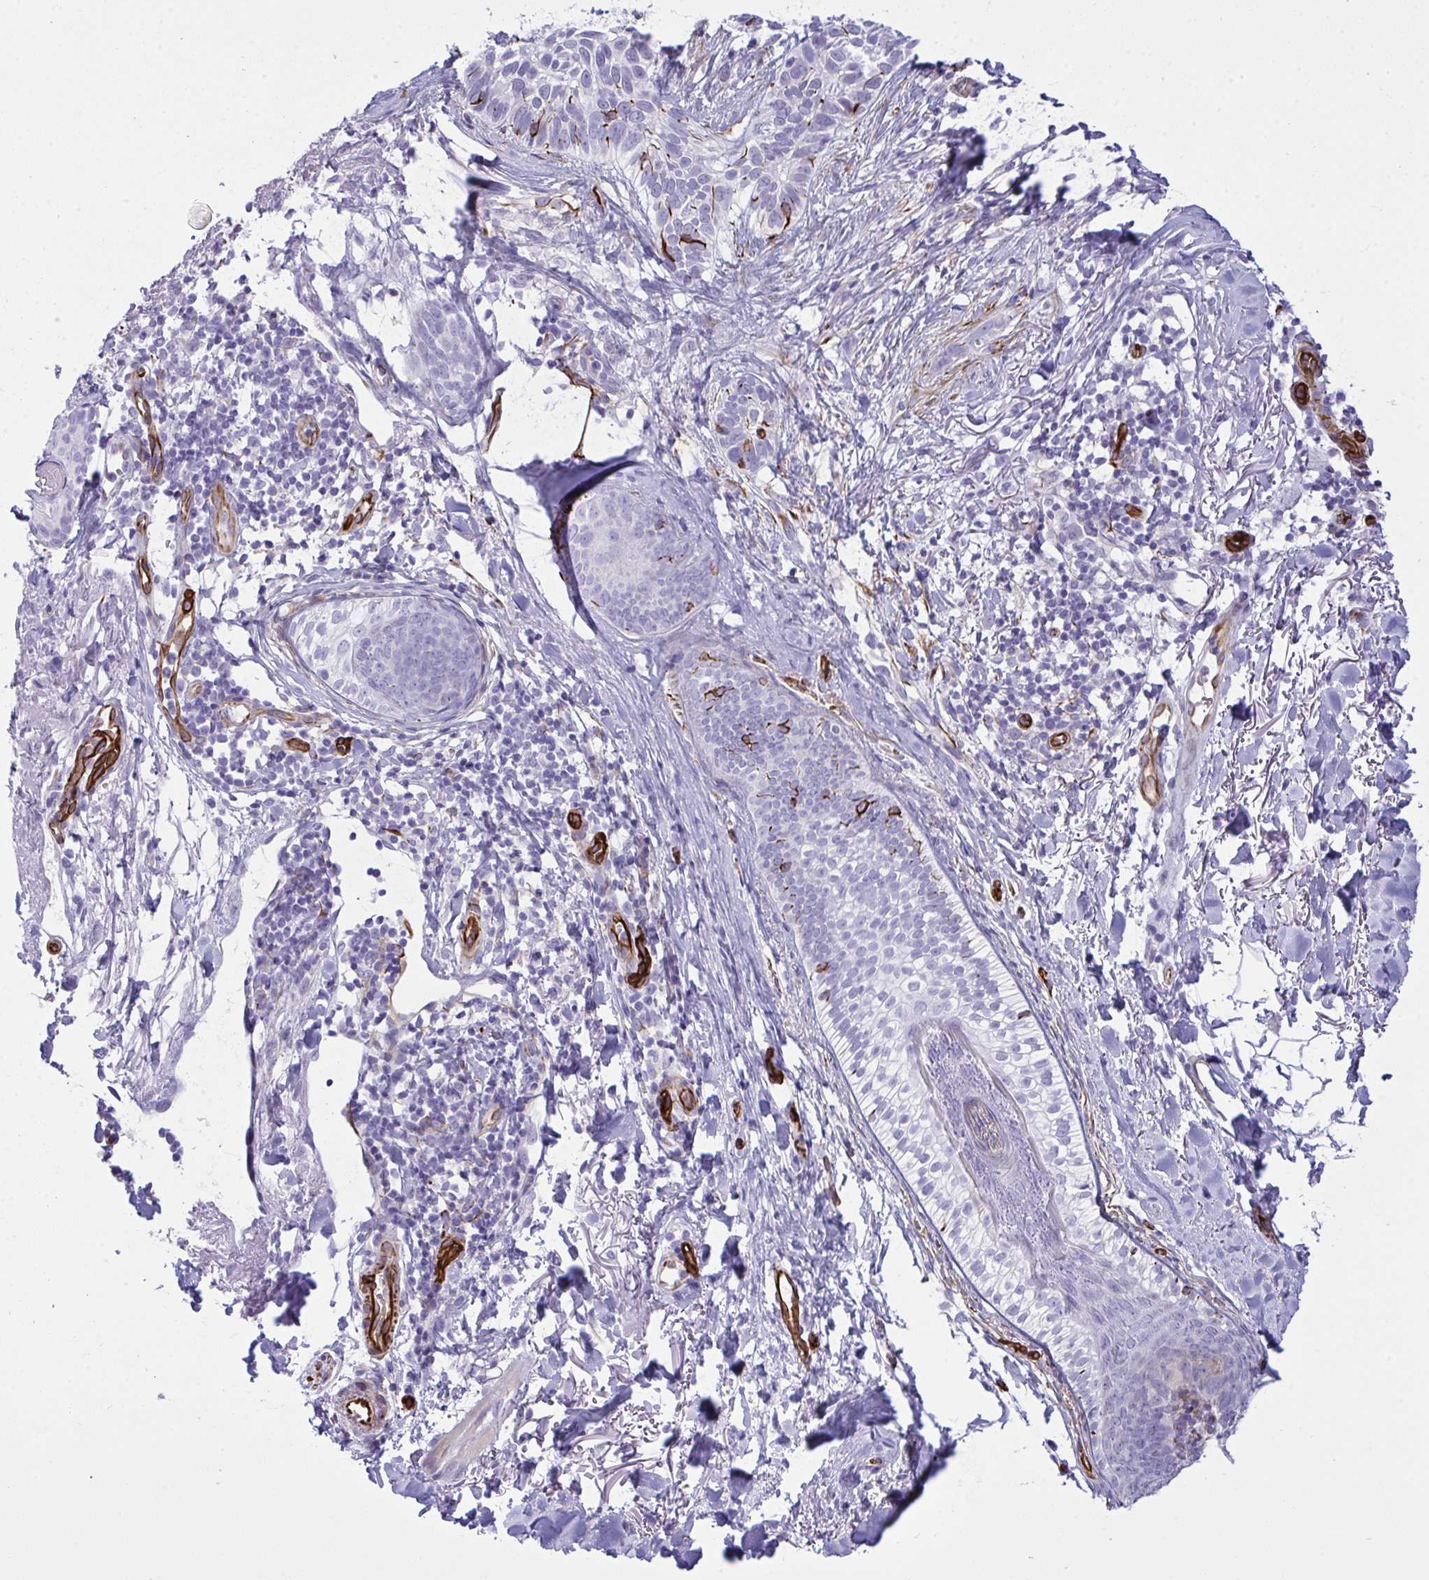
{"staining": {"intensity": "negative", "quantity": "none", "location": "none"}, "tissue": "skin cancer", "cell_type": "Tumor cells", "image_type": "cancer", "snomed": [{"axis": "morphology", "description": "Basal cell carcinoma"}, {"axis": "topography", "description": "Skin"}, {"axis": "topography", "description": "Skin of face"}], "caption": "This is an immunohistochemistry (IHC) photomicrograph of basal cell carcinoma (skin). There is no expression in tumor cells.", "gene": "SLC35B1", "patient": {"sex": "female", "age": 90}}